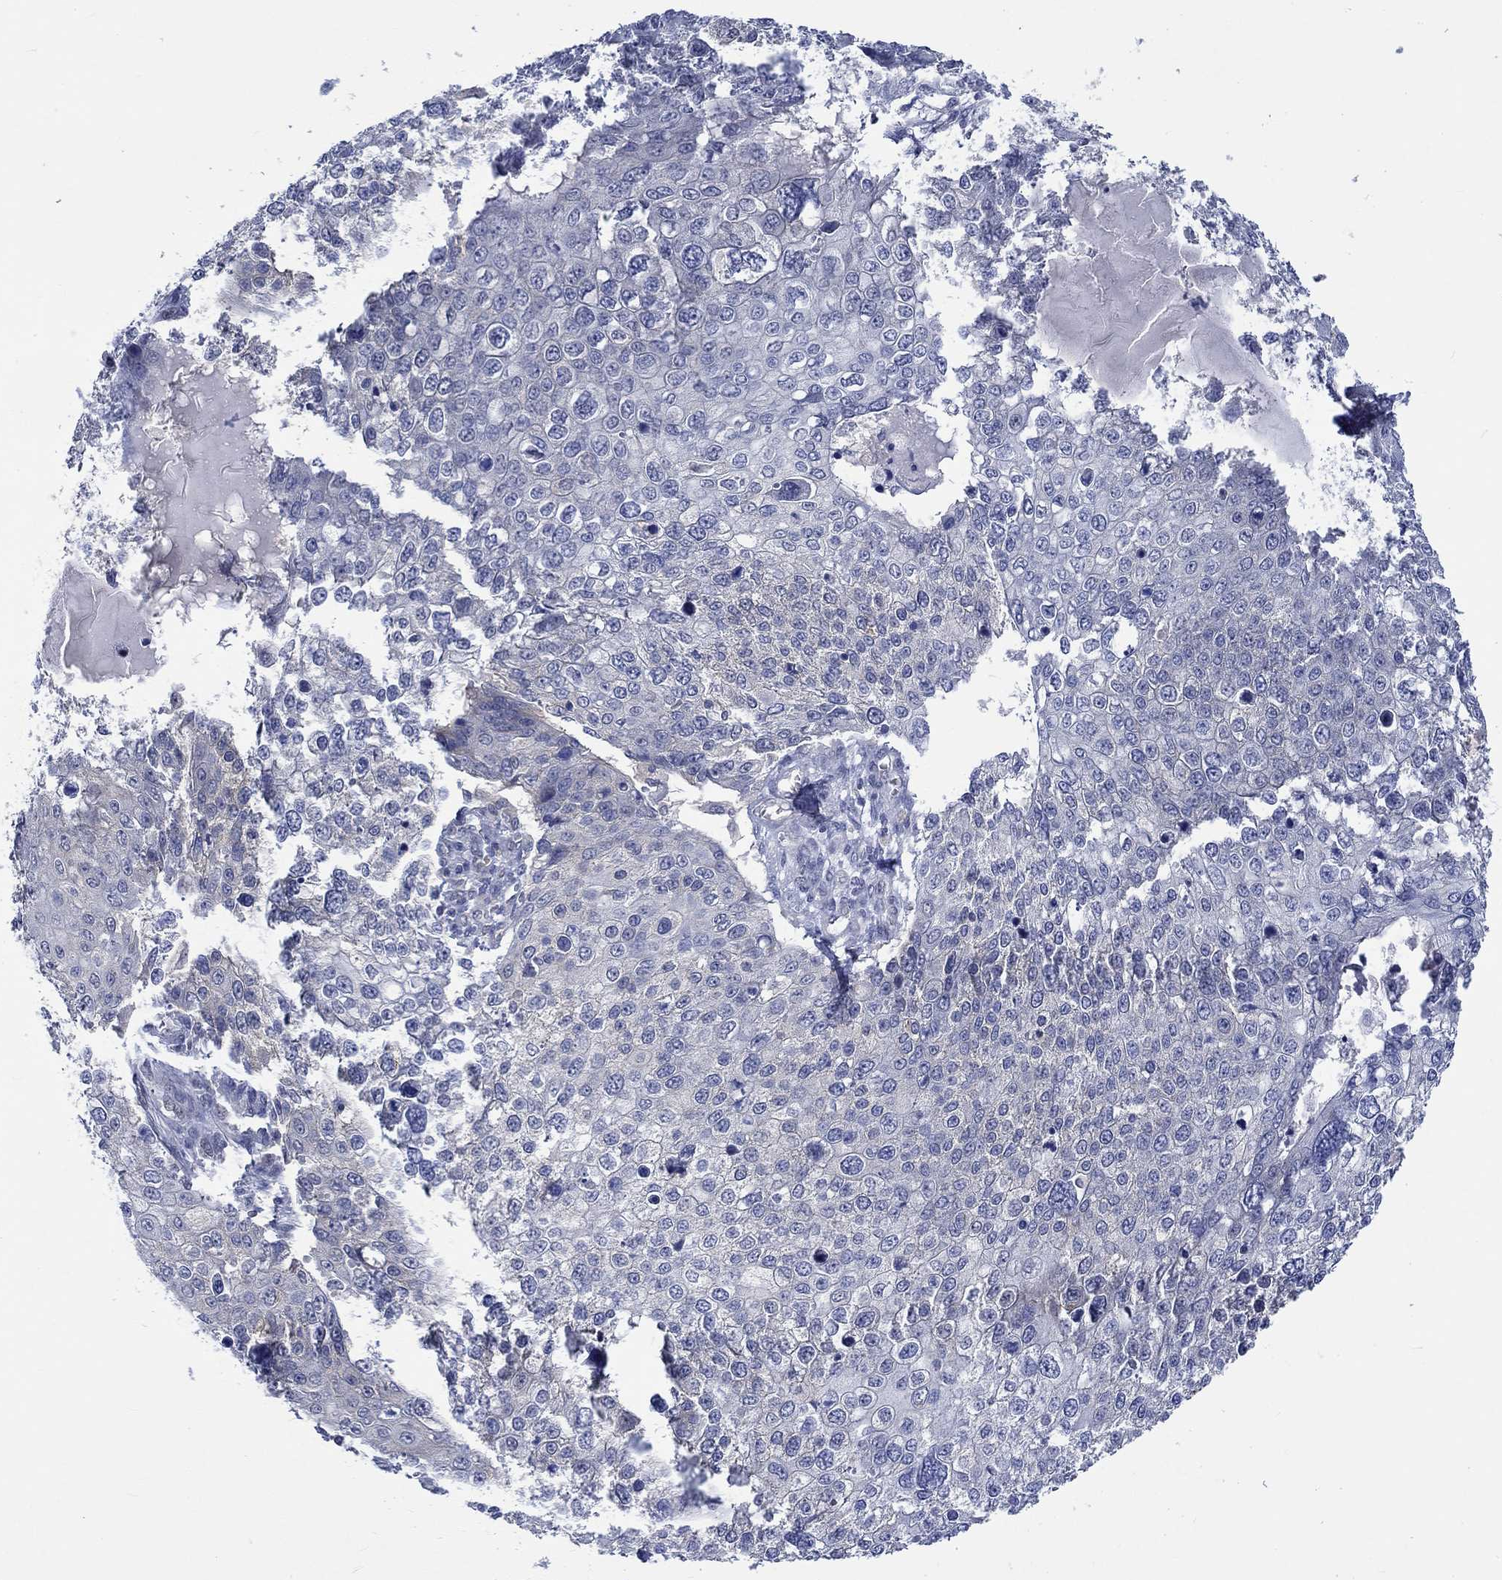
{"staining": {"intensity": "negative", "quantity": "none", "location": "none"}, "tissue": "skin cancer", "cell_type": "Tumor cells", "image_type": "cancer", "snomed": [{"axis": "morphology", "description": "Squamous cell carcinoma, NOS"}, {"axis": "topography", "description": "Skin"}], "caption": "Tumor cells are negative for protein expression in human skin cancer.", "gene": "WASF1", "patient": {"sex": "male", "age": 71}}